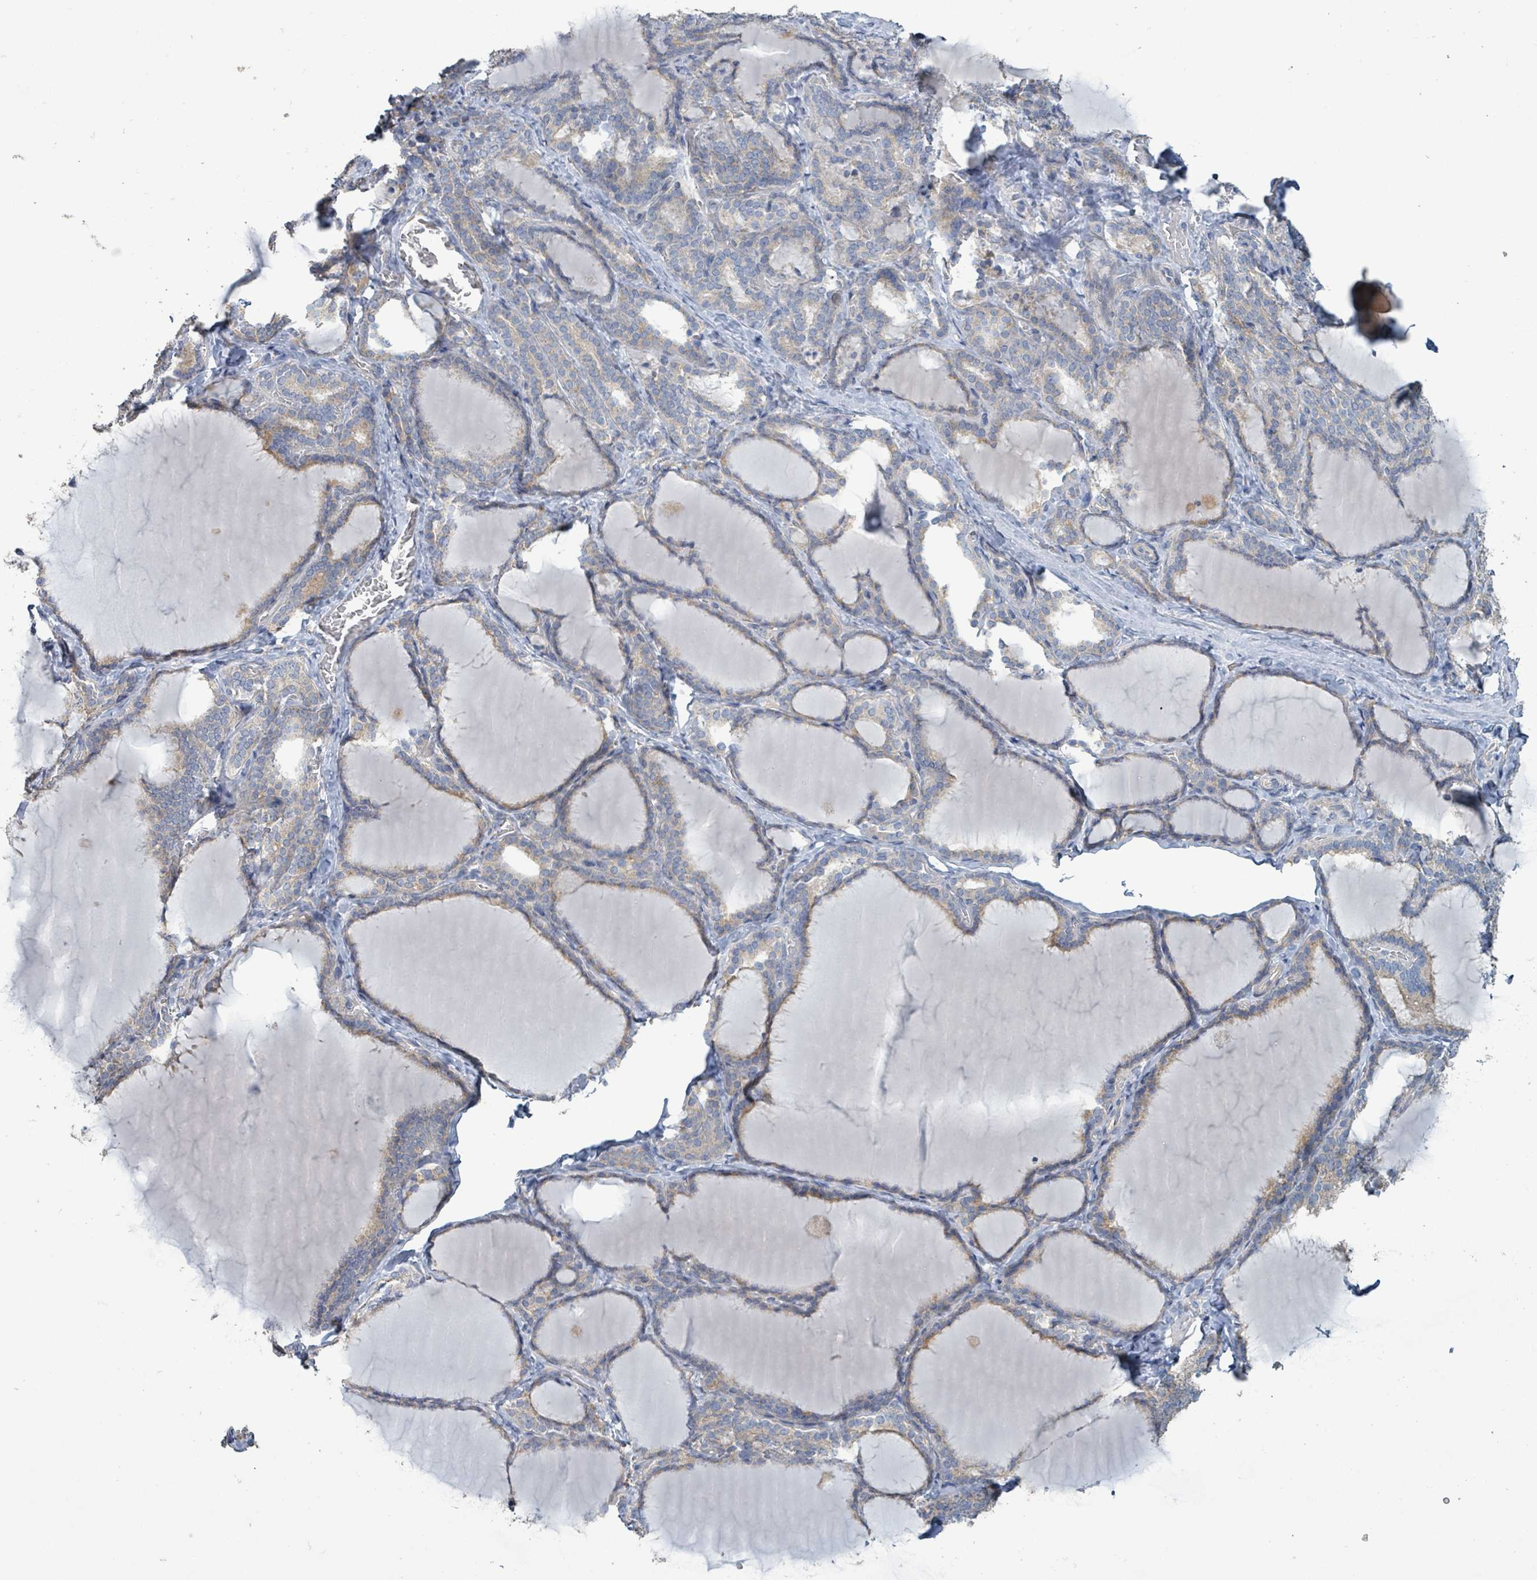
{"staining": {"intensity": "weak", "quantity": "25%-75%", "location": "cytoplasmic/membranous"}, "tissue": "thyroid gland", "cell_type": "Glandular cells", "image_type": "normal", "snomed": [{"axis": "morphology", "description": "Normal tissue, NOS"}, {"axis": "topography", "description": "Thyroid gland"}], "caption": "The histopathology image exhibits staining of unremarkable thyroid gland, revealing weak cytoplasmic/membranous protein positivity (brown color) within glandular cells.", "gene": "RPL32", "patient": {"sex": "female", "age": 31}}